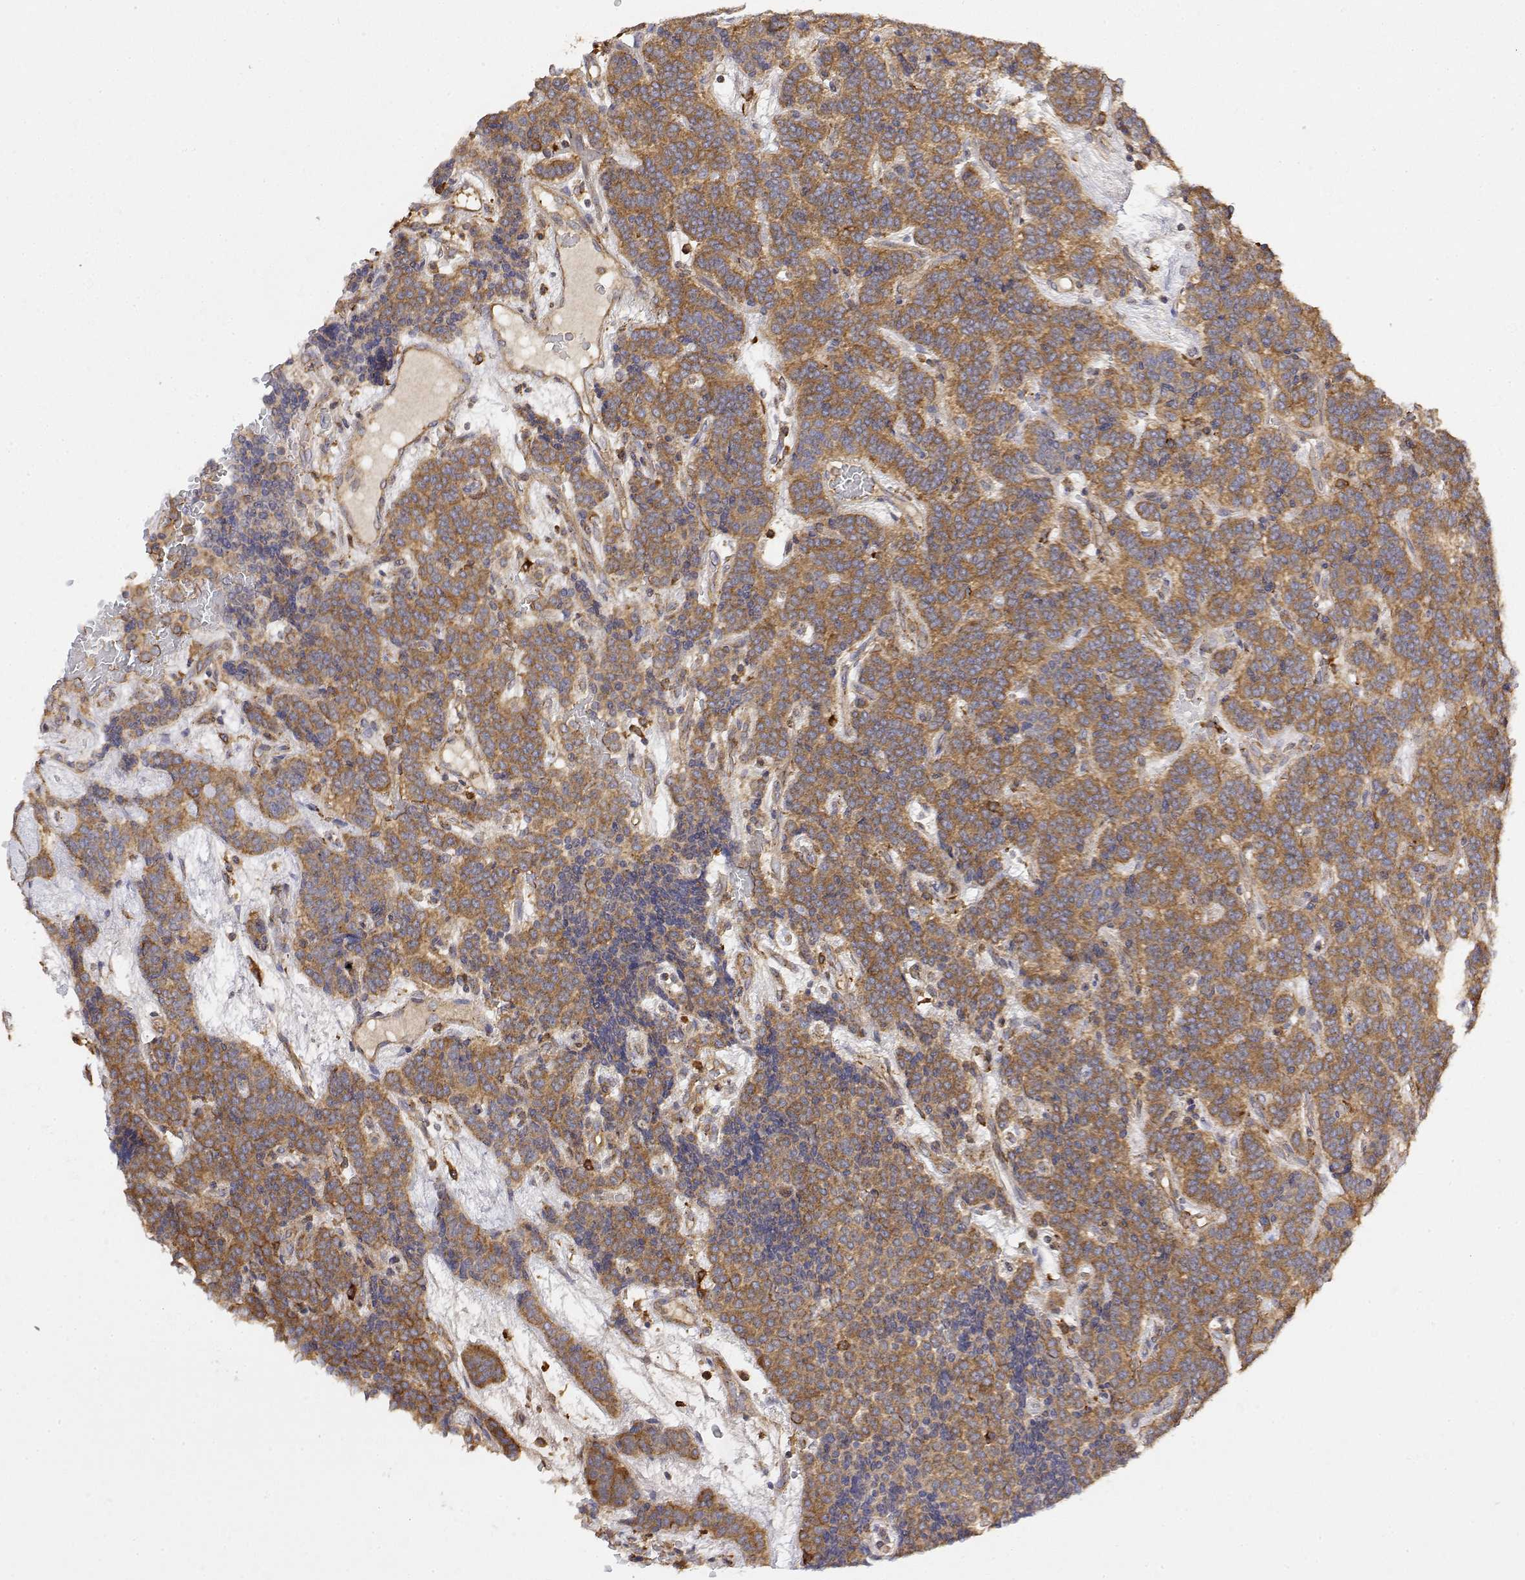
{"staining": {"intensity": "moderate", "quantity": ">75%", "location": "cytoplasmic/membranous"}, "tissue": "carcinoid", "cell_type": "Tumor cells", "image_type": "cancer", "snomed": [{"axis": "morphology", "description": "Carcinoid, malignant, NOS"}, {"axis": "topography", "description": "Pancreas"}], "caption": "Immunohistochemical staining of carcinoid exhibits medium levels of moderate cytoplasmic/membranous protein positivity in approximately >75% of tumor cells.", "gene": "PACSIN2", "patient": {"sex": "male", "age": 36}}